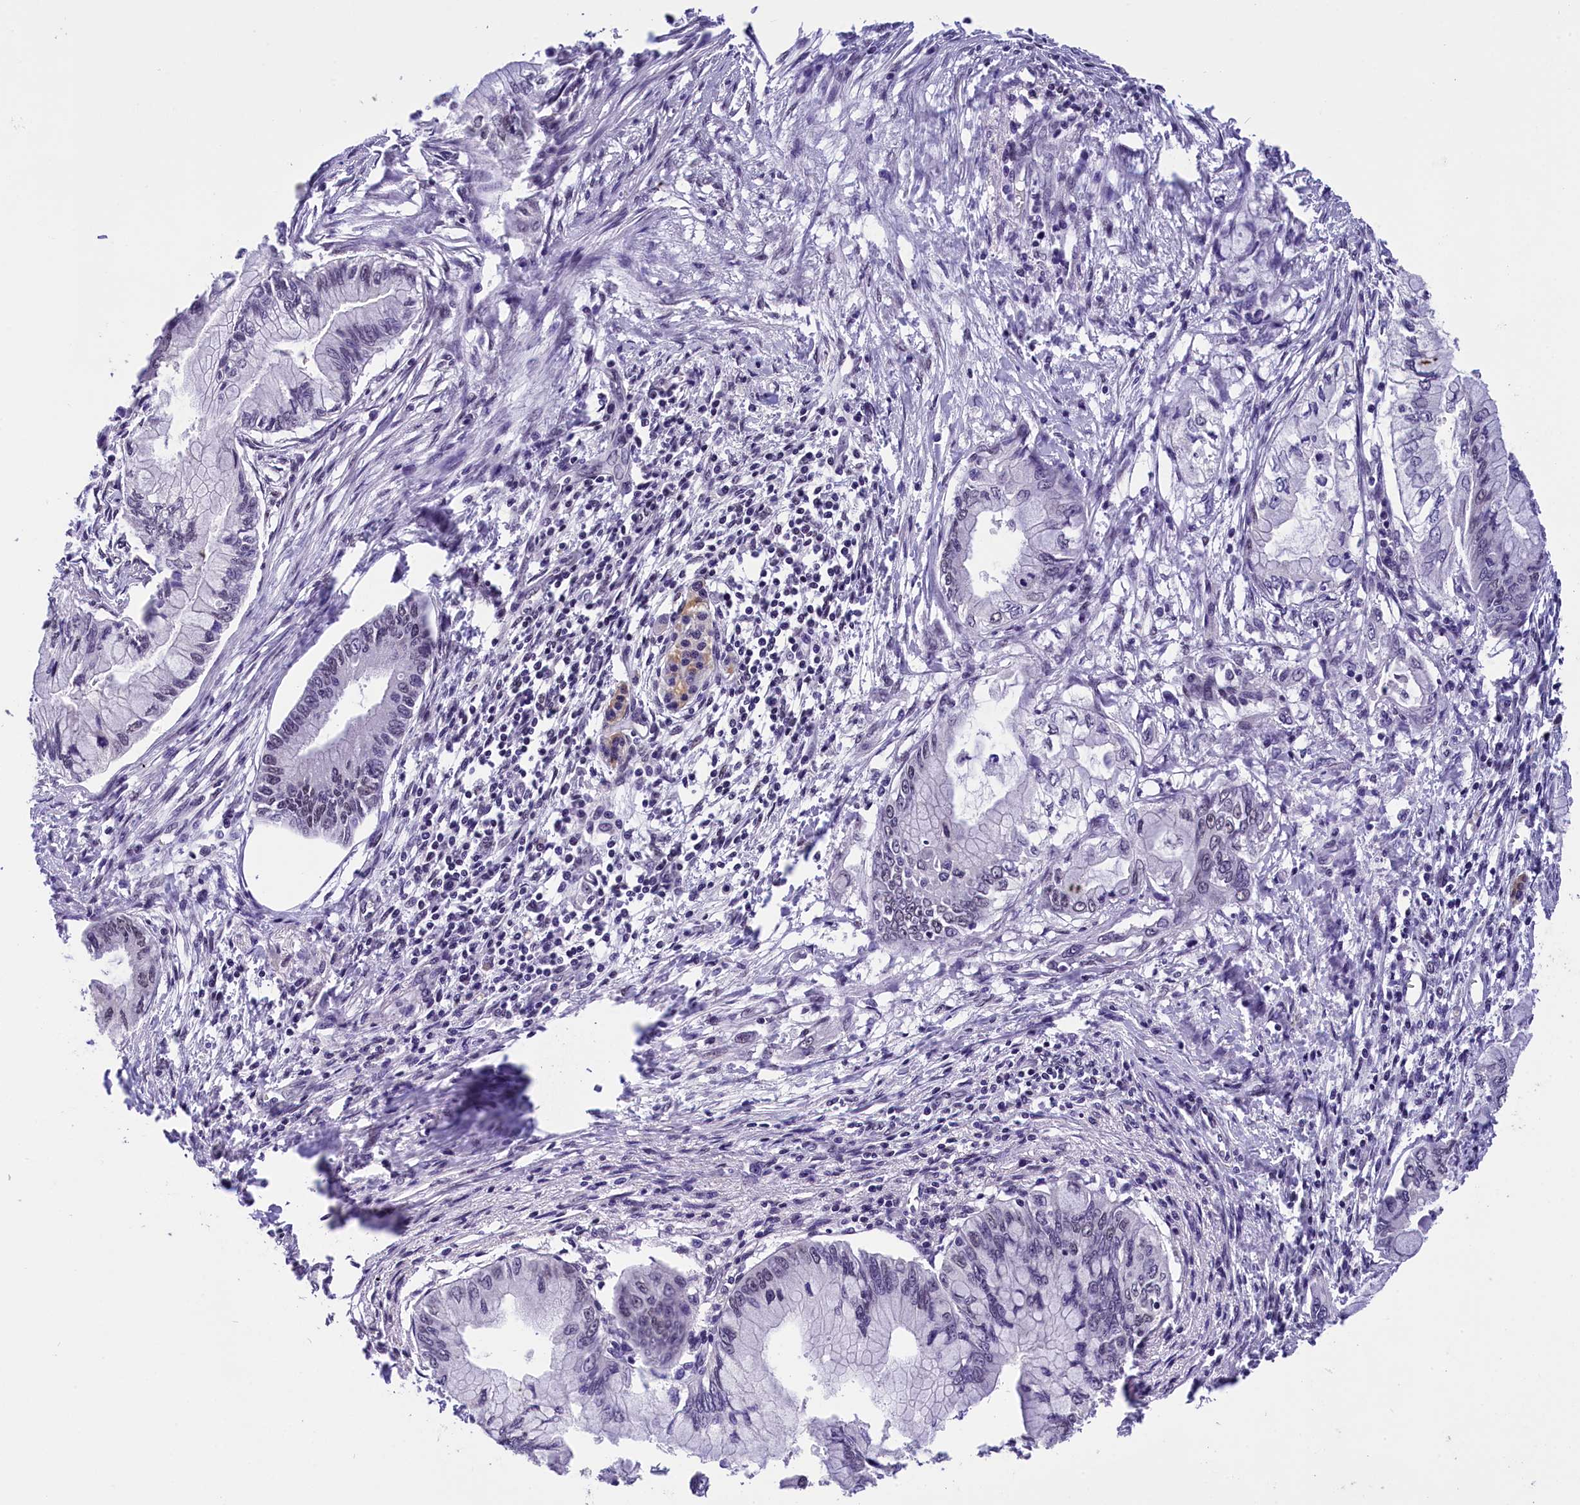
{"staining": {"intensity": "negative", "quantity": "none", "location": "none"}, "tissue": "pancreatic cancer", "cell_type": "Tumor cells", "image_type": "cancer", "snomed": [{"axis": "morphology", "description": "Adenocarcinoma, NOS"}, {"axis": "topography", "description": "Pancreas"}], "caption": "An IHC histopathology image of adenocarcinoma (pancreatic) is shown. There is no staining in tumor cells of adenocarcinoma (pancreatic).", "gene": "ZC3H4", "patient": {"sex": "male", "age": 48}}